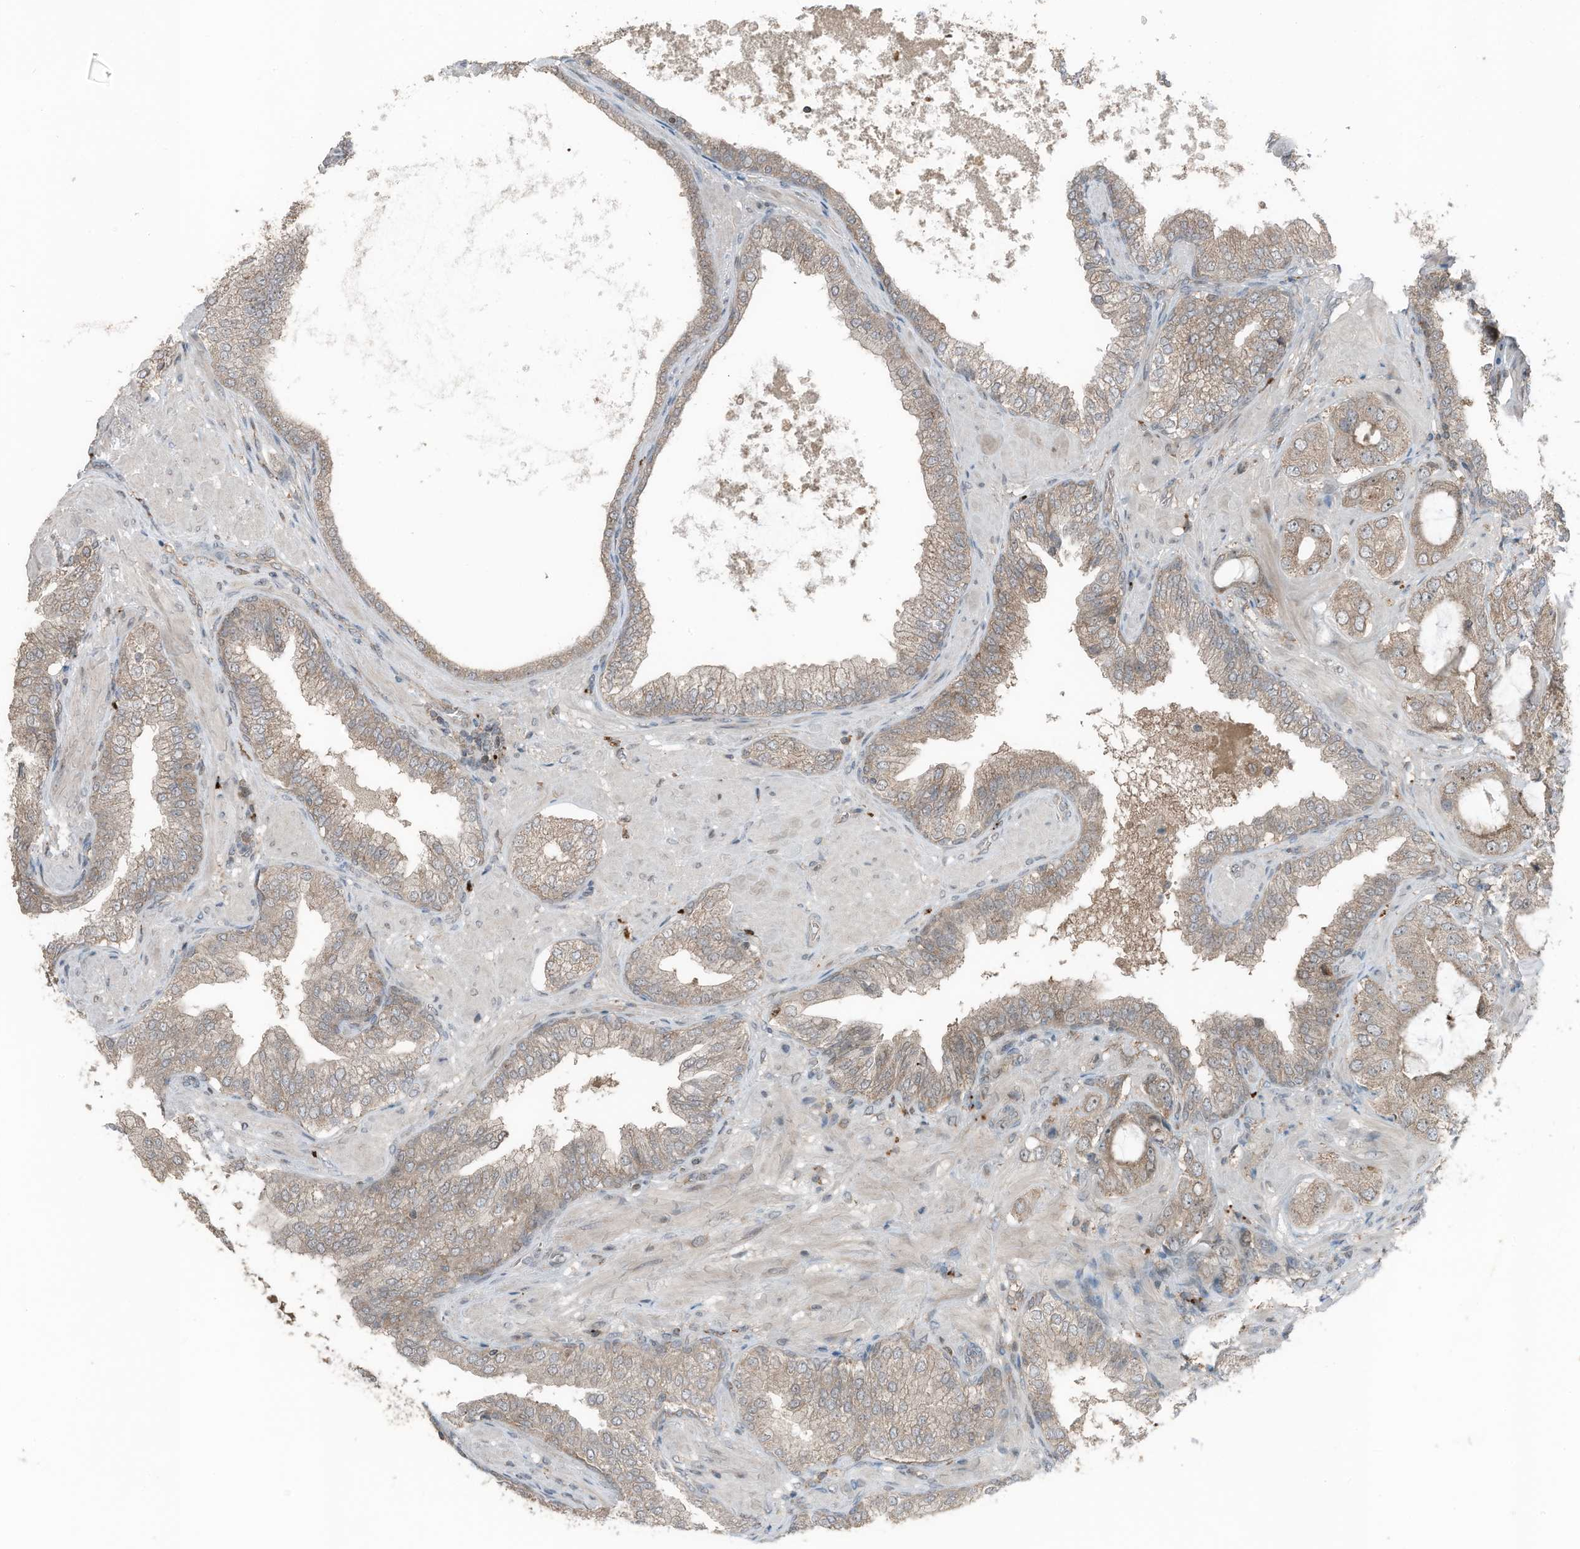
{"staining": {"intensity": "moderate", "quantity": "<25%", "location": "cytoplasmic/membranous"}, "tissue": "prostate cancer", "cell_type": "Tumor cells", "image_type": "cancer", "snomed": [{"axis": "morphology", "description": "Adenocarcinoma, High grade"}, {"axis": "topography", "description": "Prostate"}], "caption": "Immunohistochemical staining of prostate cancer (adenocarcinoma (high-grade)) shows moderate cytoplasmic/membranous protein expression in about <25% of tumor cells. (IHC, brightfield microscopy, high magnification).", "gene": "TXNDC9", "patient": {"sex": "male", "age": 59}}